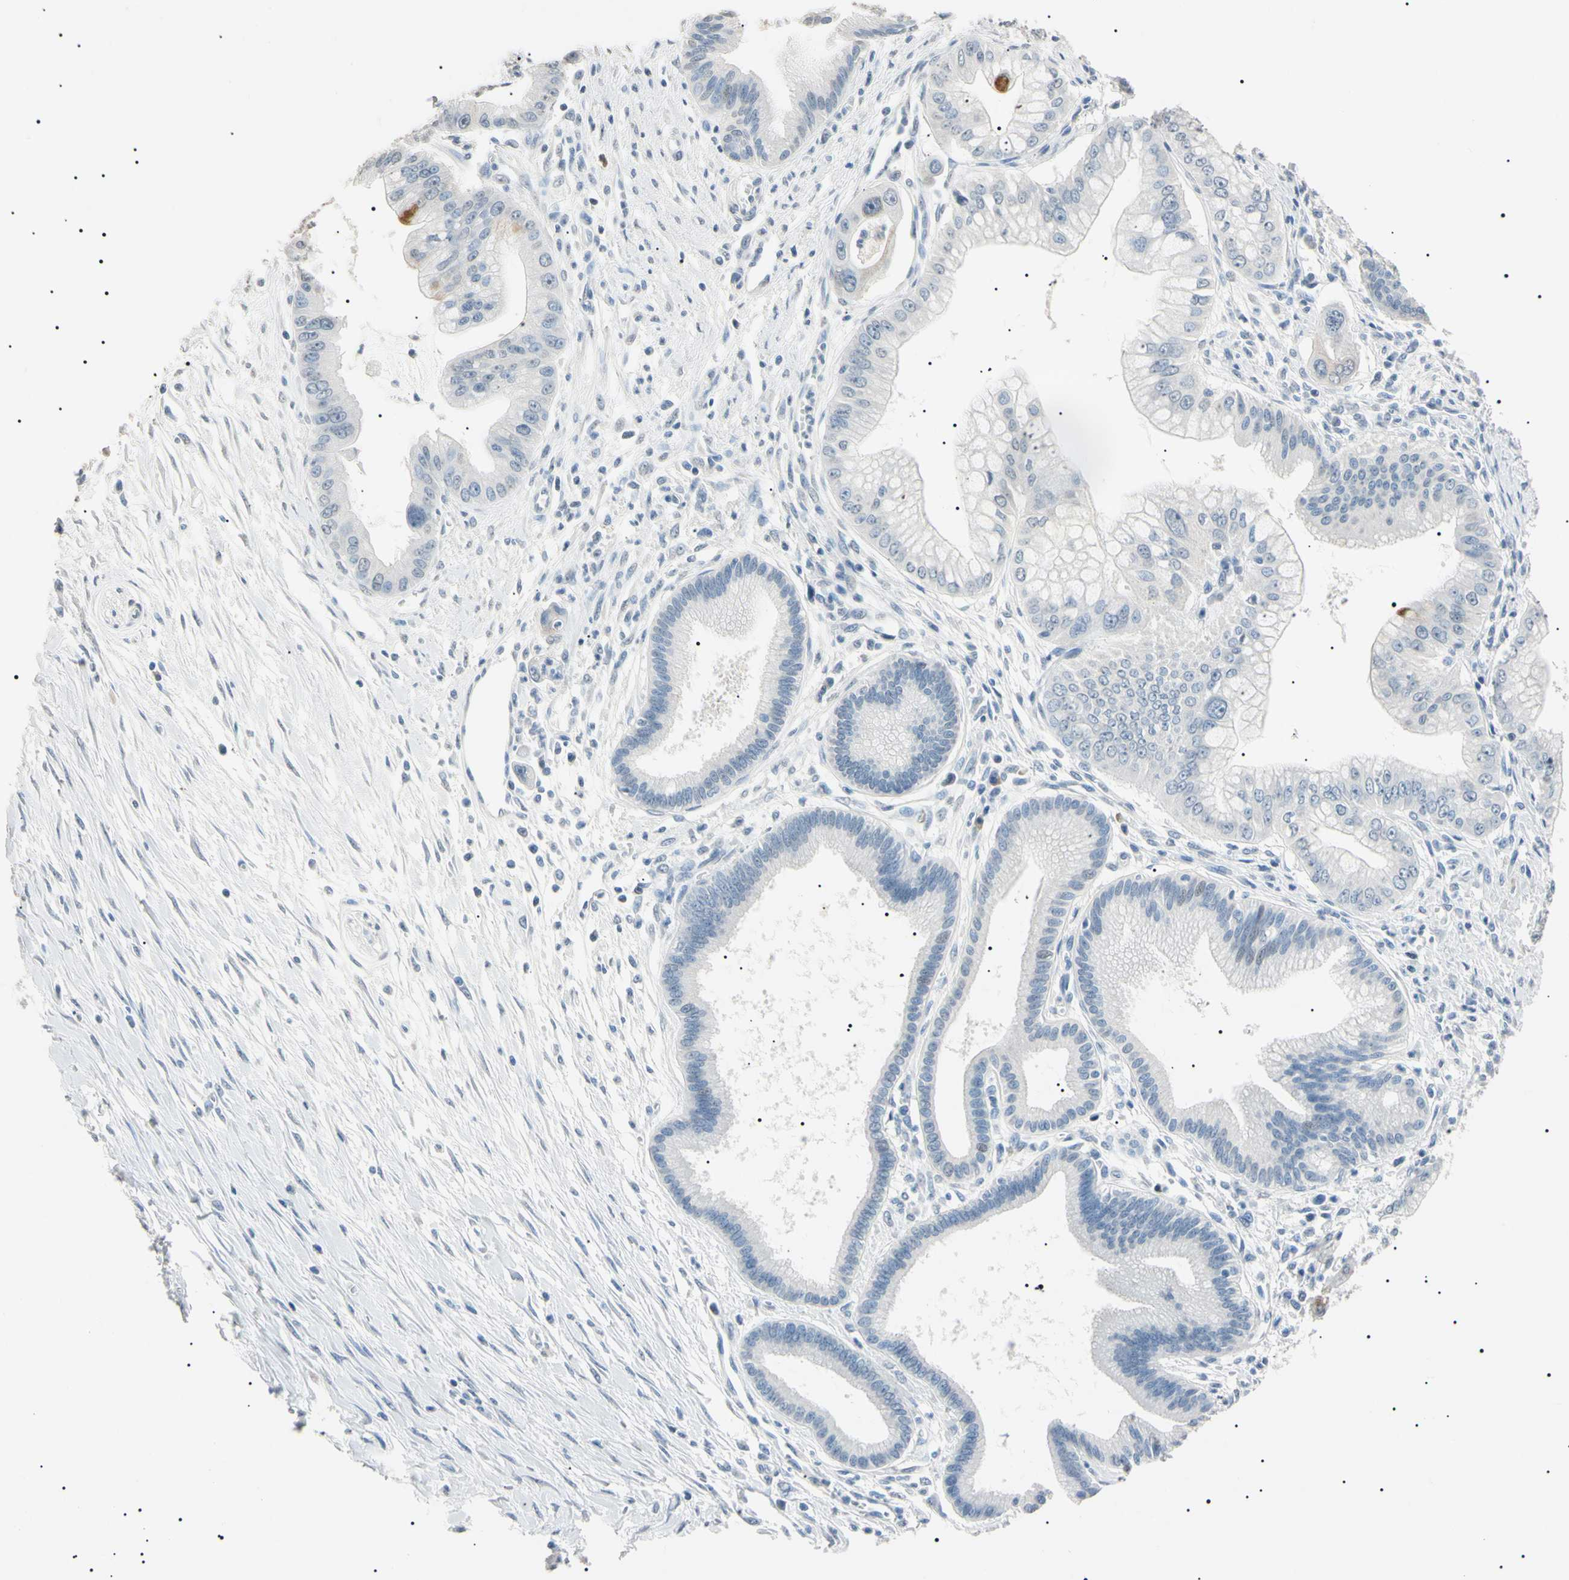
{"staining": {"intensity": "negative", "quantity": "none", "location": "none"}, "tissue": "pancreatic cancer", "cell_type": "Tumor cells", "image_type": "cancer", "snomed": [{"axis": "morphology", "description": "Adenocarcinoma, NOS"}, {"axis": "topography", "description": "Pancreas"}], "caption": "The immunohistochemistry micrograph has no significant positivity in tumor cells of adenocarcinoma (pancreatic) tissue. The staining is performed using DAB brown chromogen with nuclei counter-stained in using hematoxylin.", "gene": "CGB3", "patient": {"sex": "male", "age": 59}}